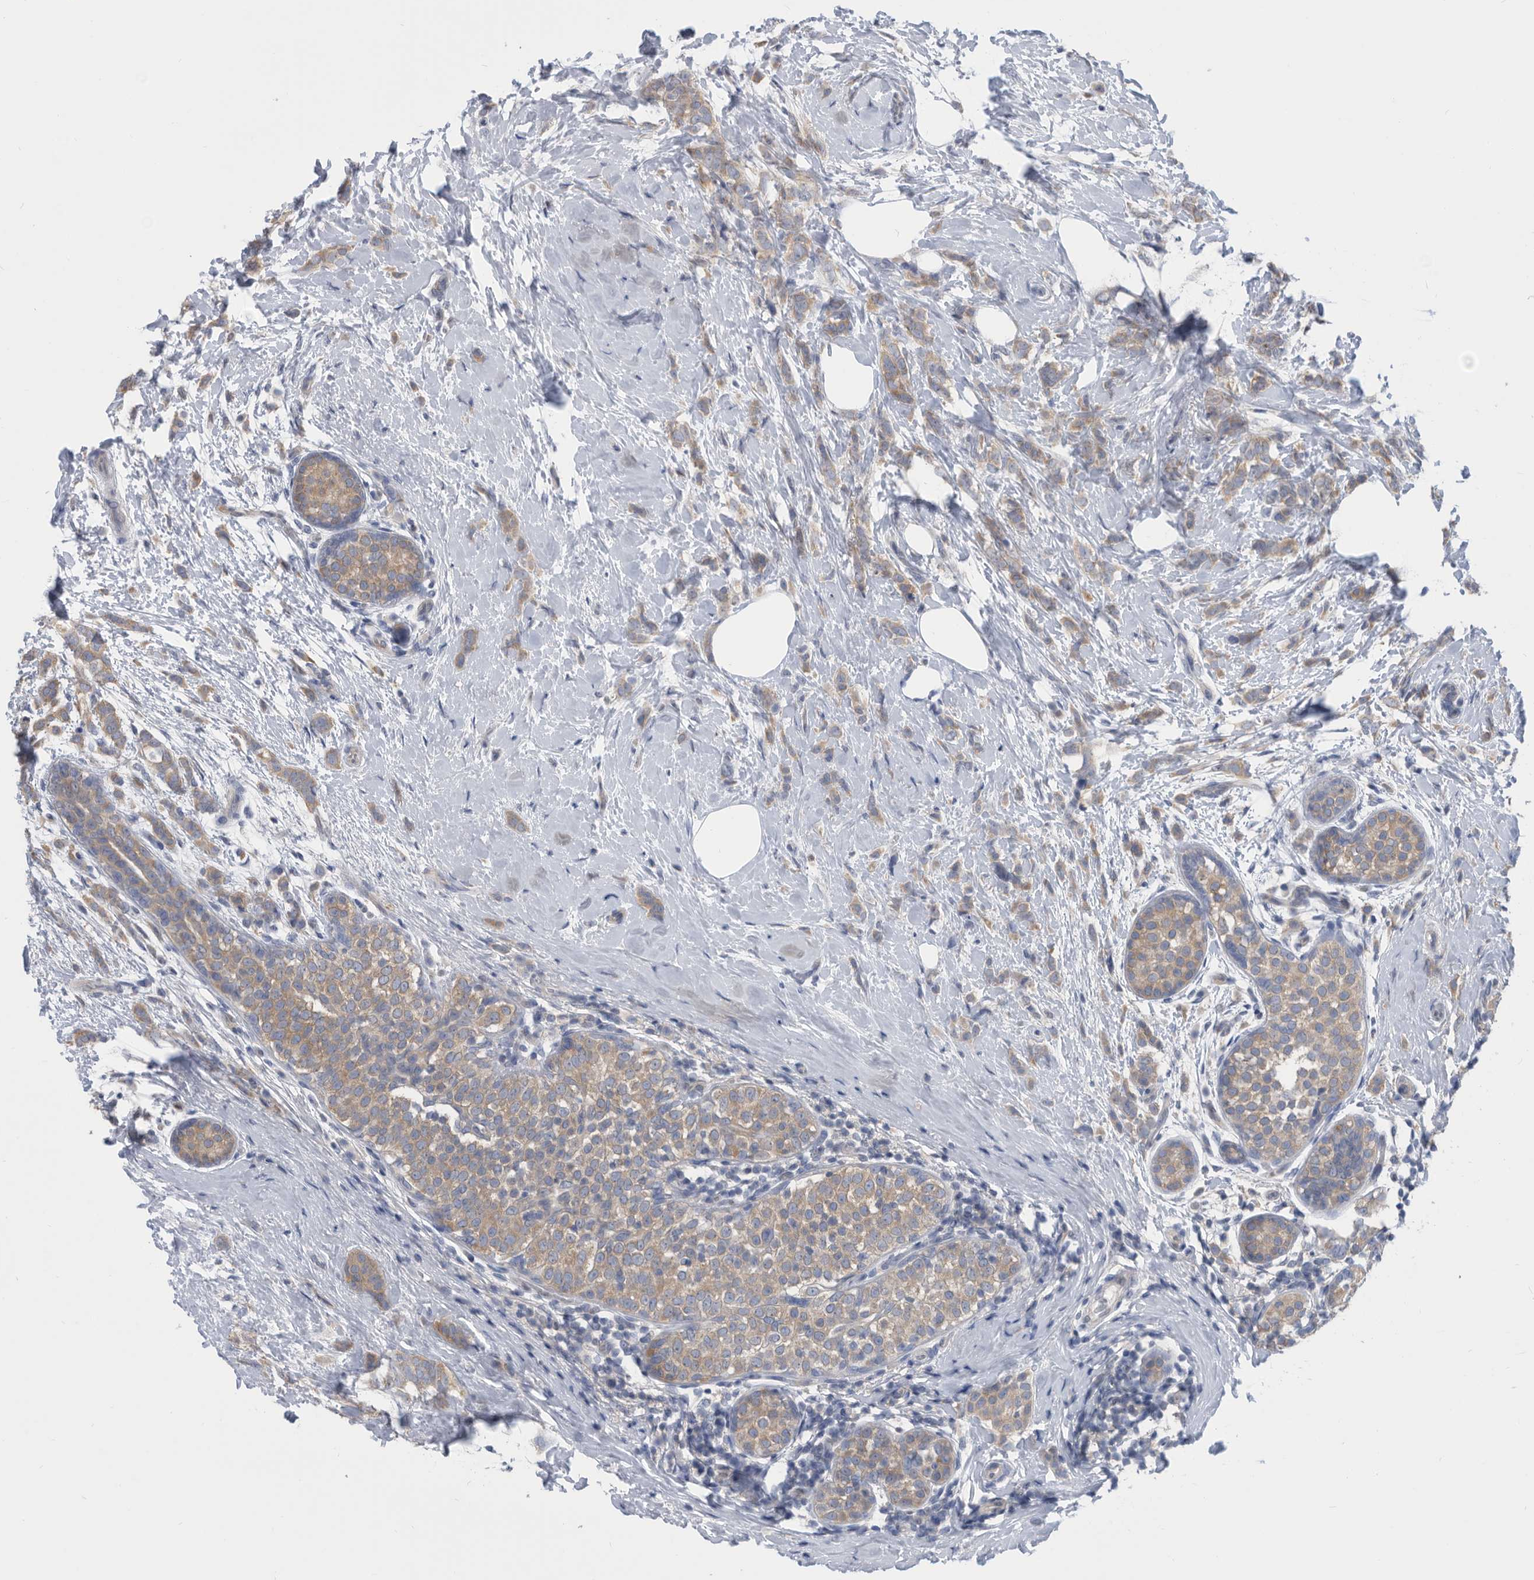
{"staining": {"intensity": "weak", "quantity": ">75%", "location": "cytoplasmic/membranous"}, "tissue": "breast cancer", "cell_type": "Tumor cells", "image_type": "cancer", "snomed": [{"axis": "morphology", "description": "Lobular carcinoma, in situ"}, {"axis": "morphology", "description": "Lobular carcinoma"}, {"axis": "topography", "description": "Breast"}], "caption": "An immunohistochemistry photomicrograph of tumor tissue is shown. Protein staining in brown highlights weak cytoplasmic/membranous positivity in breast cancer (lobular carcinoma) within tumor cells.", "gene": "CCT4", "patient": {"sex": "female", "age": 41}}